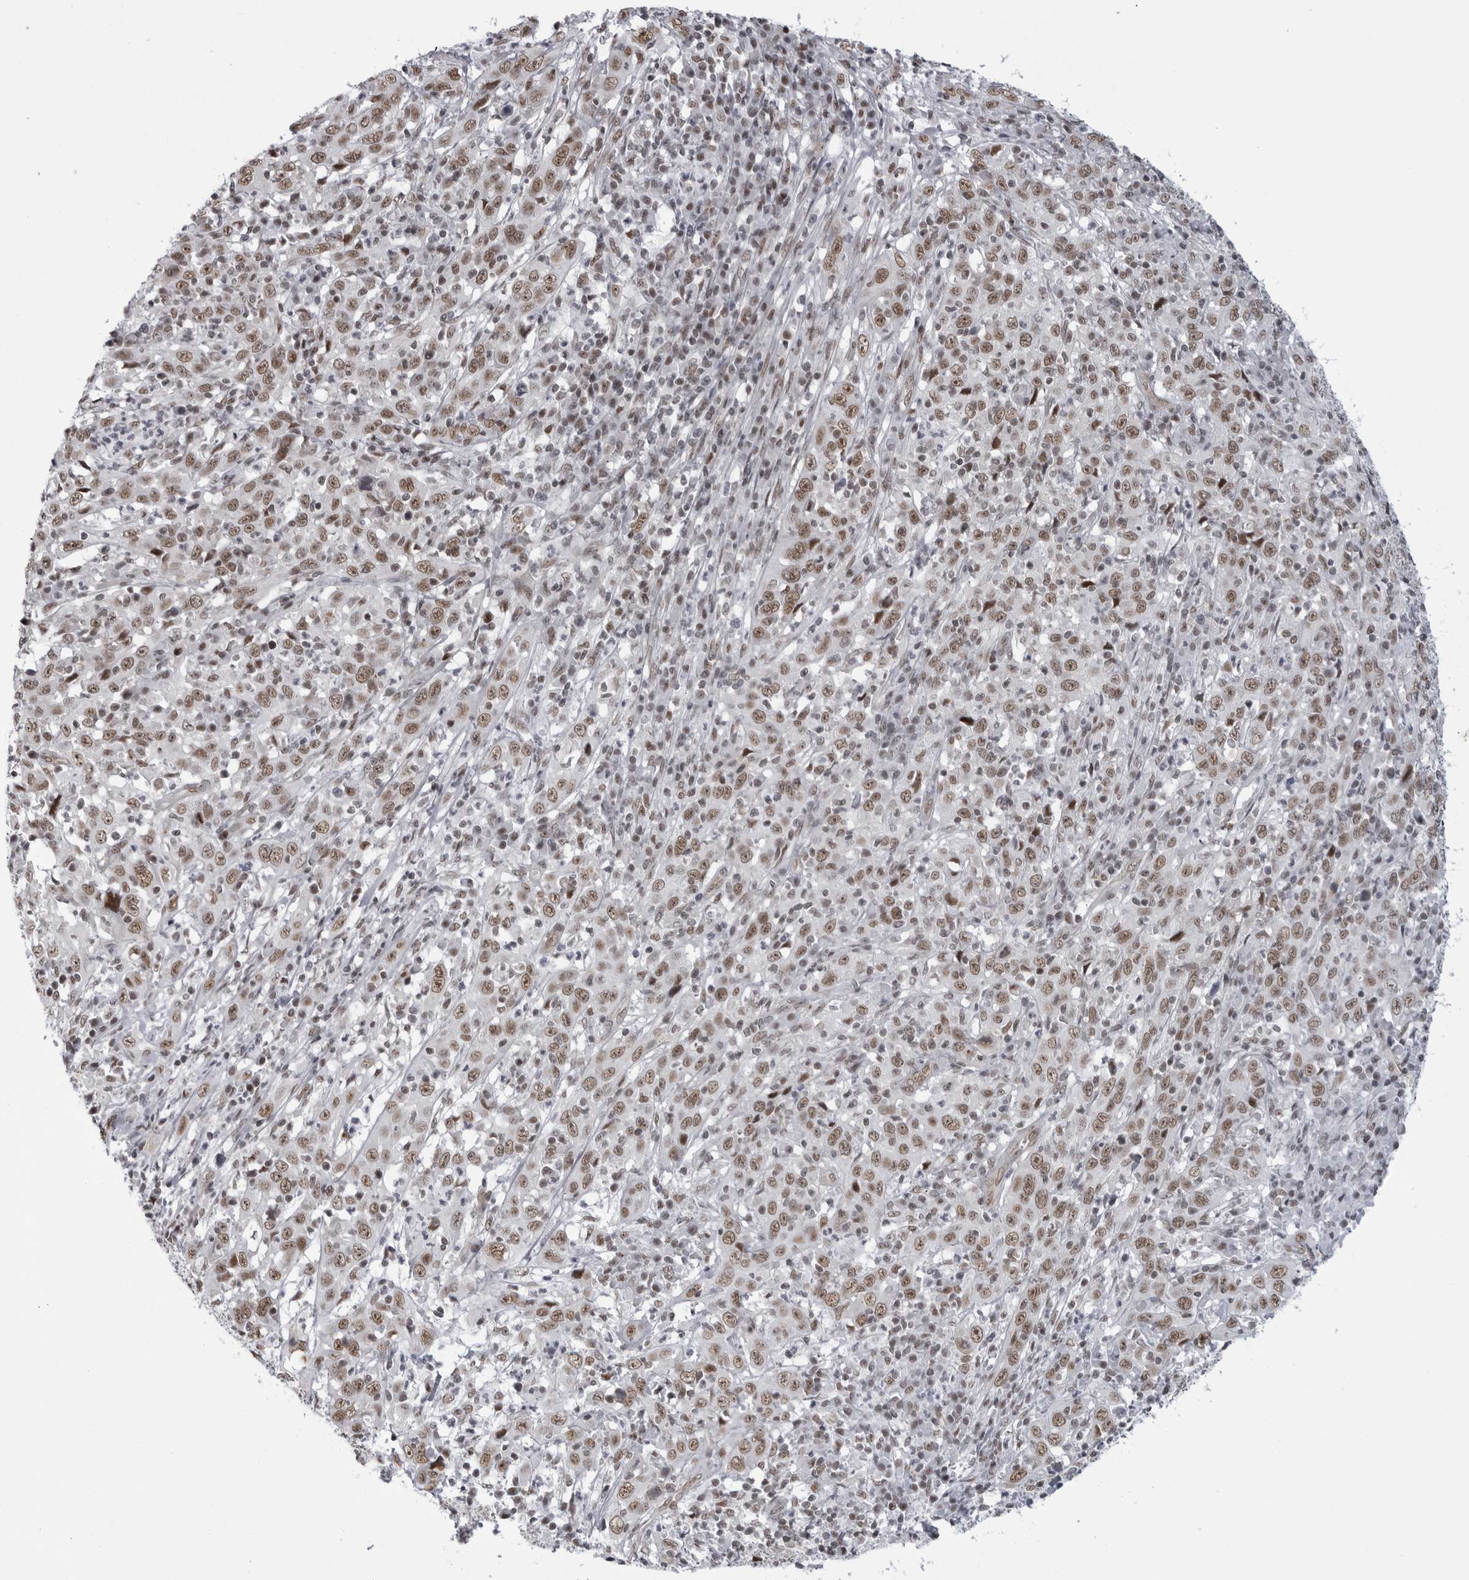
{"staining": {"intensity": "moderate", "quantity": ">75%", "location": "nuclear"}, "tissue": "cervical cancer", "cell_type": "Tumor cells", "image_type": "cancer", "snomed": [{"axis": "morphology", "description": "Squamous cell carcinoma, NOS"}, {"axis": "topography", "description": "Cervix"}], "caption": "Immunohistochemical staining of human cervical cancer (squamous cell carcinoma) displays medium levels of moderate nuclear protein positivity in approximately >75% of tumor cells.", "gene": "RNF26", "patient": {"sex": "female", "age": 46}}